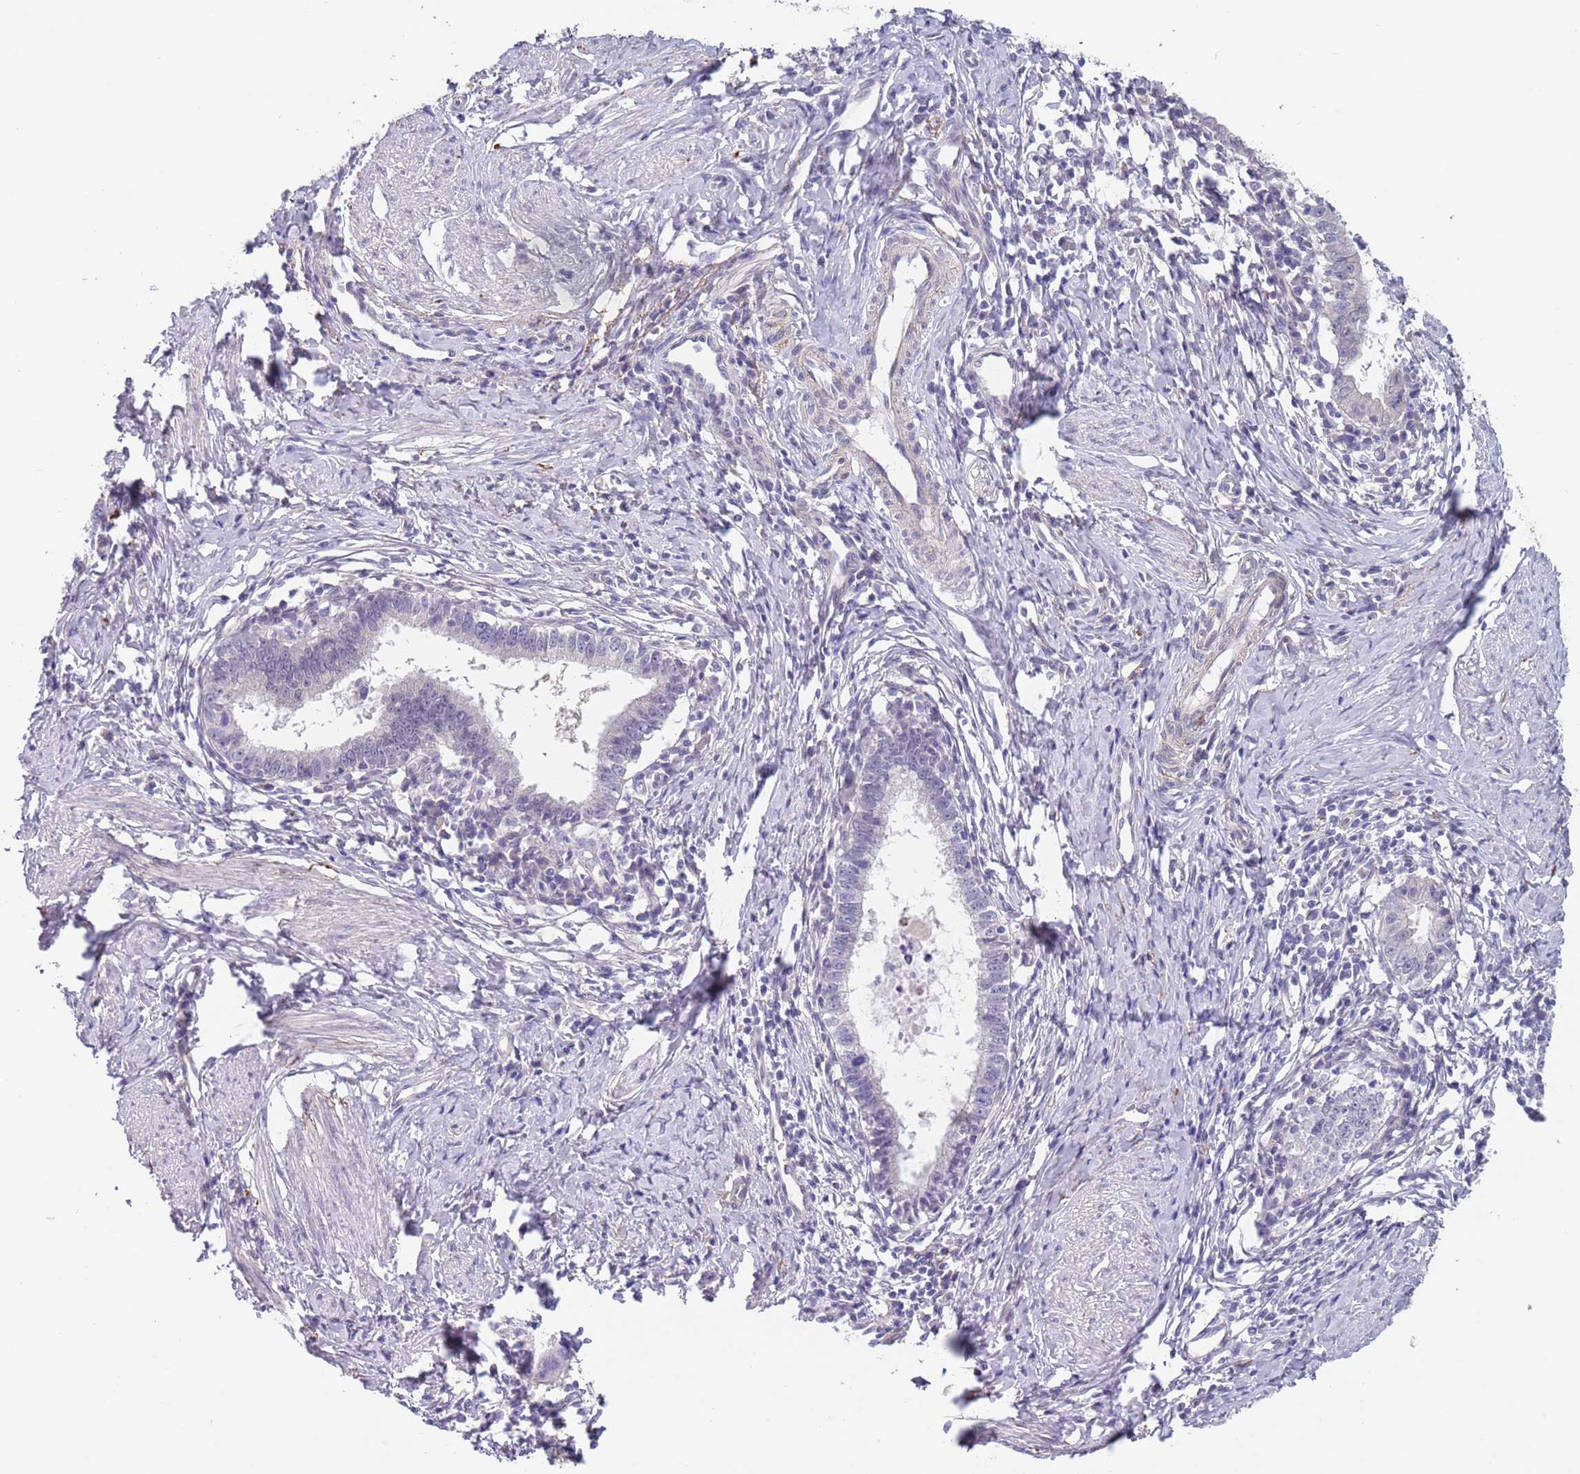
{"staining": {"intensity": "negative", "quantity": "none", "location": "none"}, "tissue": "cervical cancer", "cell_type": "Tumor cells", "image_type": "cancer", "snomed": [{"axis": "morphology", "description": "Adenocarcinoma, NOS"}, {"axis": "topography", "description": "Cervix"}], "caption": "An immunohistochemistry histopathology image of cervical cancer (adenocarcinoma) is shown. There is no staining in tumor cells of cervical cancer (adenocarcinoma).", "gene": "RNF169", "patient": {"sex": "female", "age": 36}}